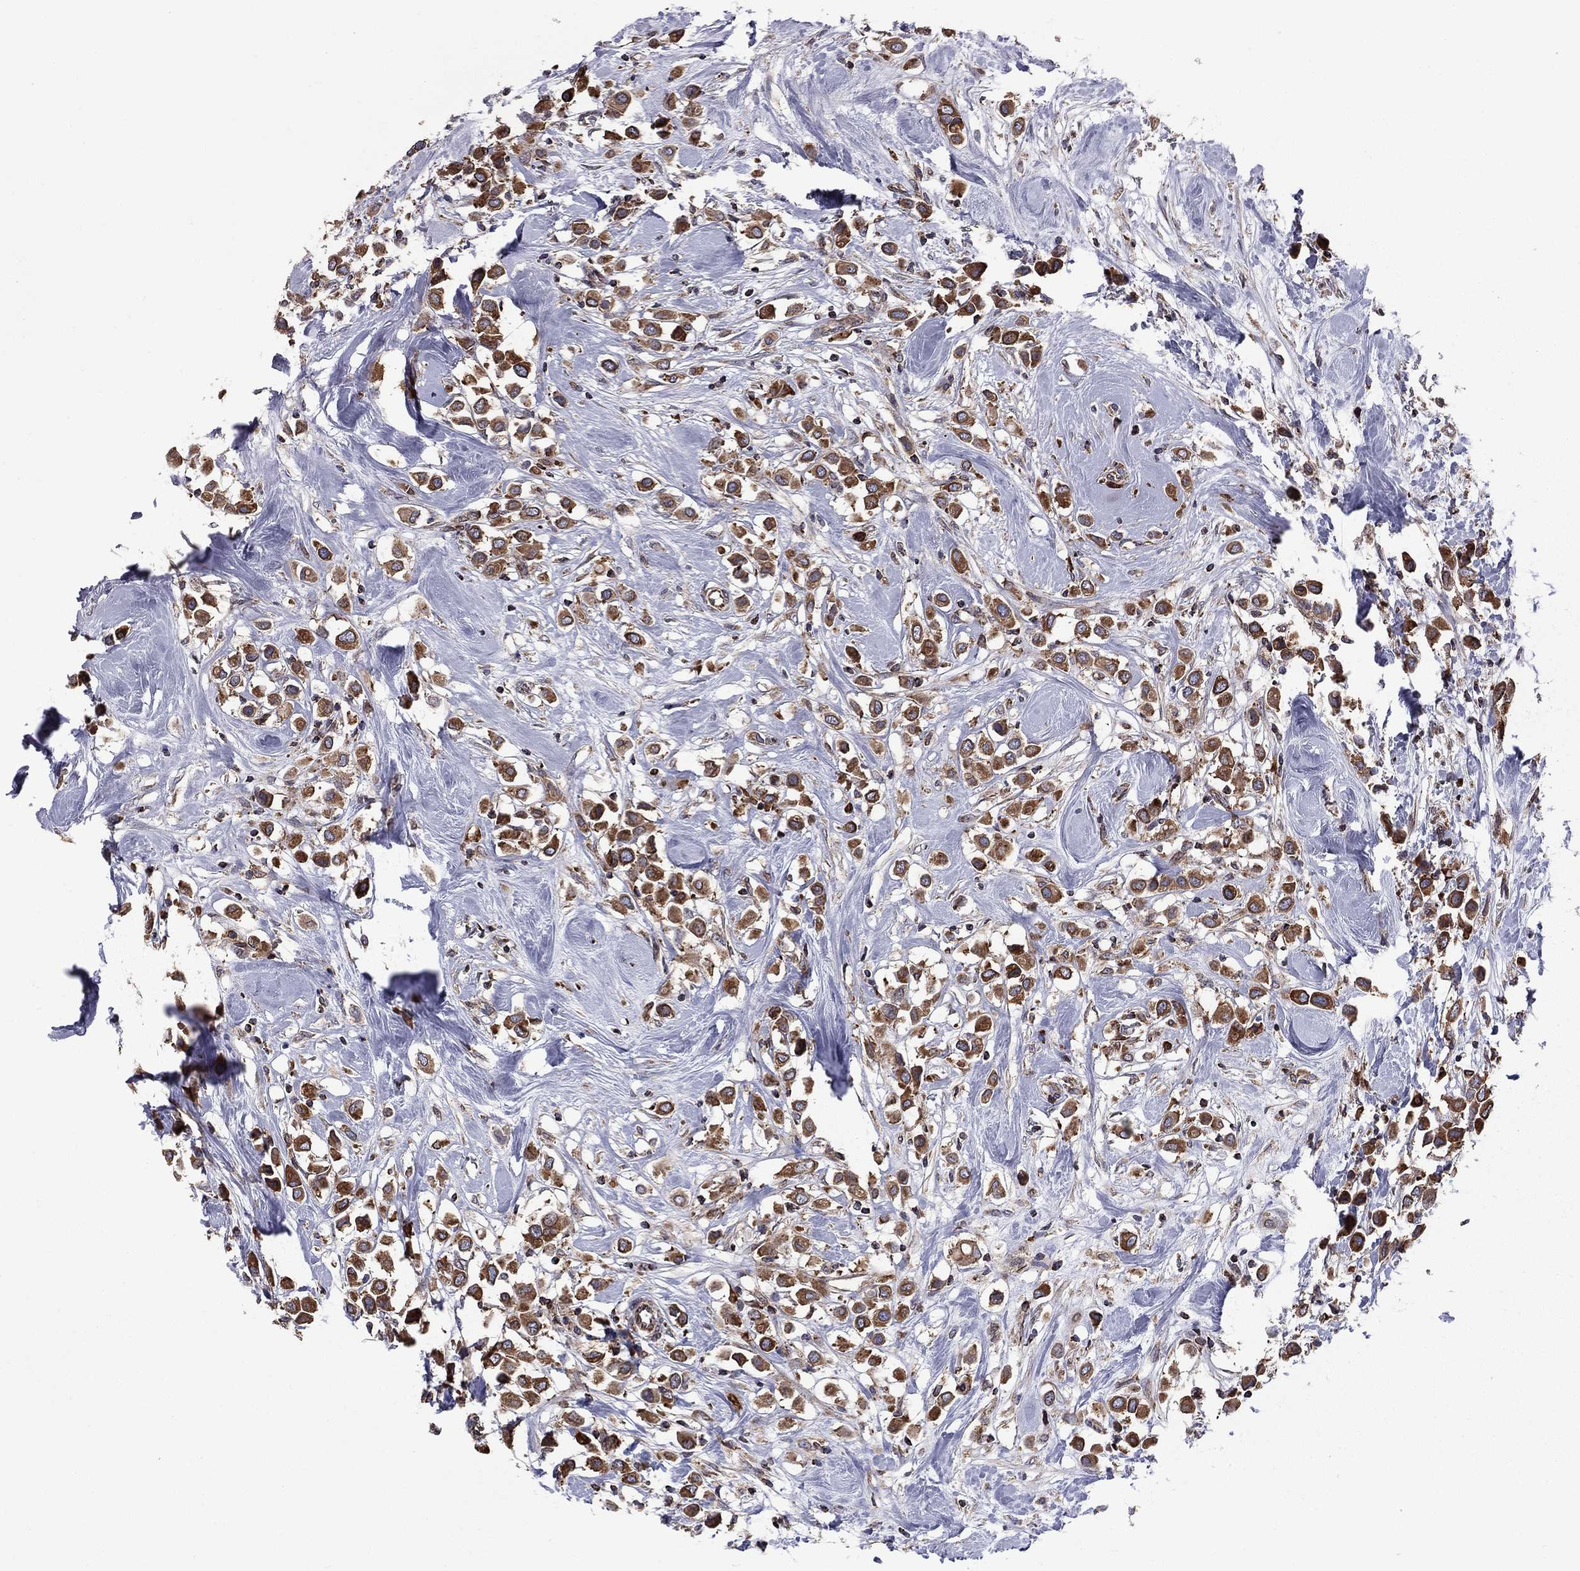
{"staining": {"intensity": "strong", "quantity": "25%-75%", "location": "cytoplasmic/membranous"}, "tissue": "breast cancer", "cell_type": "Tumor cells", "image_type": "cancer", "snomed": [{"axis": "morphology", "description": "Duct carcinoma"}, {"axis": "topography", "description": "Breast"}], "caption": "Protein staining reveals strong cytoplasmic/membranous staining in approximately 25%-75% of tumor cells in invasive ductal carcinoma (breast).", "gene": "CLPTM1", "patient": {"sex": "female", "age": 61}}